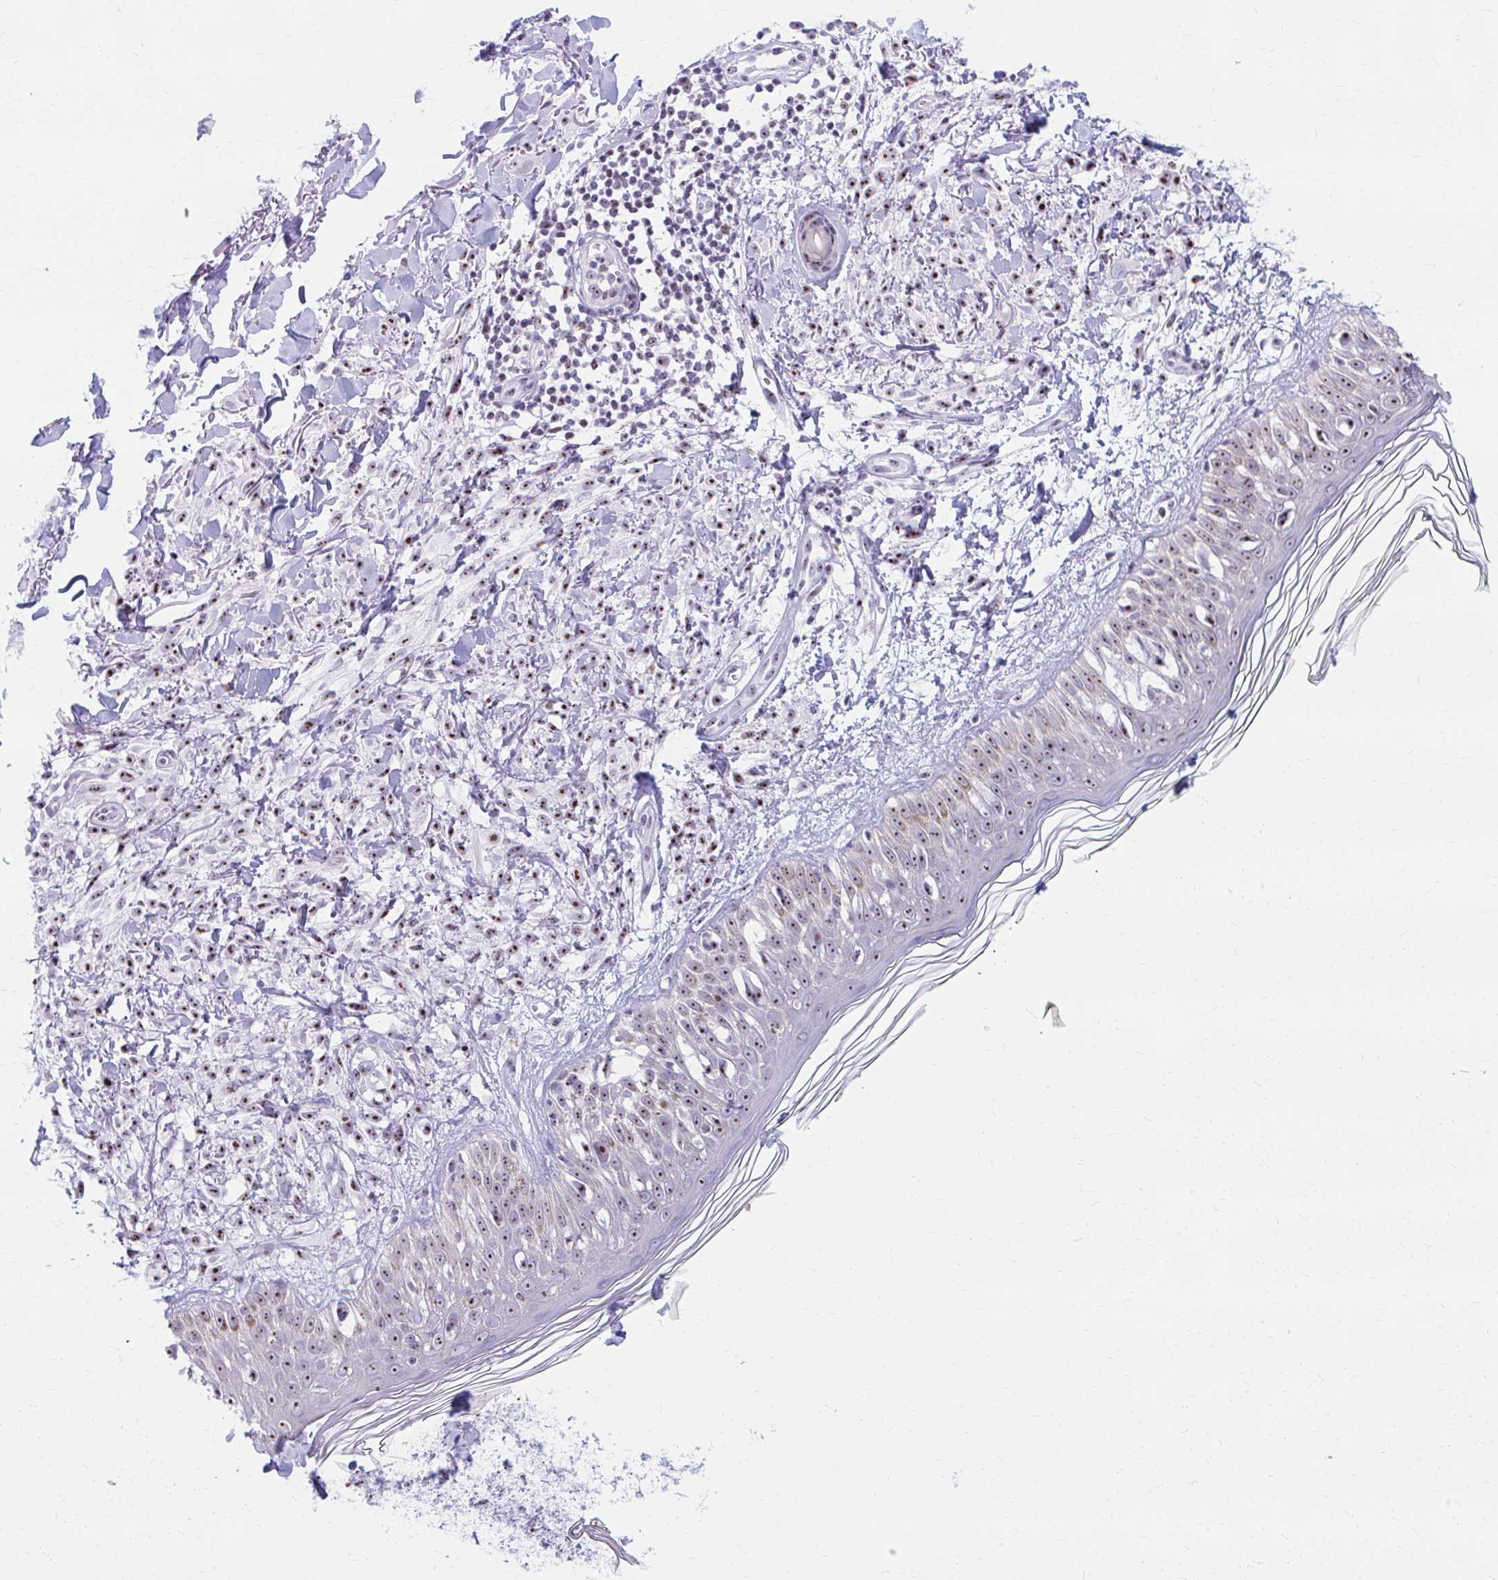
{"staining": {"intensity": "moderate", "quantity": ">75%", "location": "nuclear"}, "tissue": "melanoma", "cell_type": "Tumor cells", "image_type": "cancer", "snomed": [{"axis": "morphology", "description": "Malignant melanoma, NOS"}, {"axis": "topography", "description": "Skin of forearm"}], "caption": "Immunohistochemical staining of human melanoma demonstrates moderate nuclear protein expression in about >75% of tumor cells.", "gene": "FTSJ3", "patient": {"sex": "female", "age": 65}}